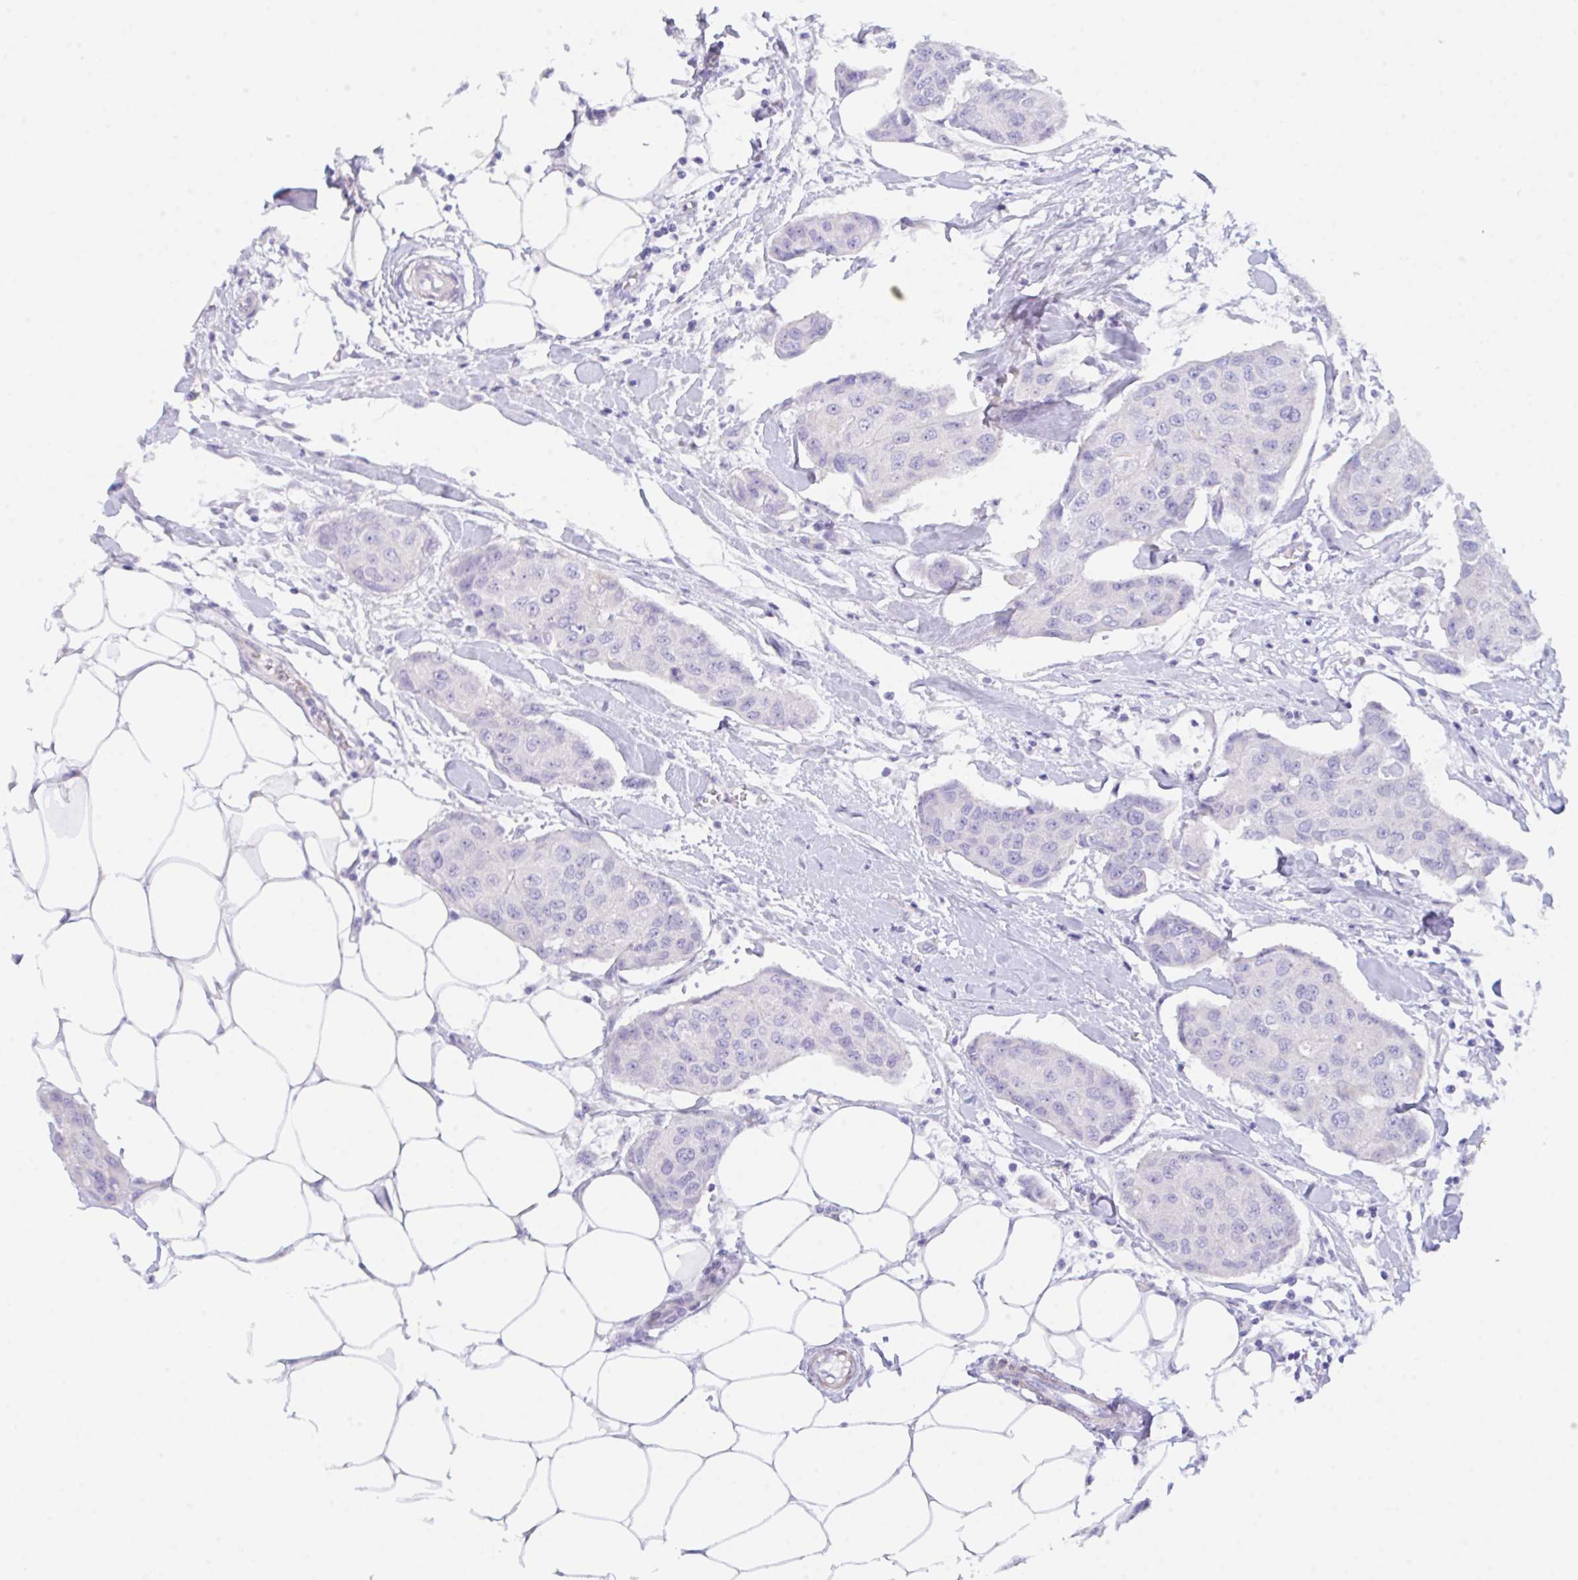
{"staining": {"intensity": "negative", "quantity": "none", "location": "none"}, "tissue": "breast cancer", "cell_type": "Tumor cells", "image_type": "cancer", "snomed": [{"axis": "morphology", "description": "Duct carcinoma"}, {"axis": "topography", "description": "Breast"}, {"axis": "topography", "description": "Lymph node"}], "caption": "DAB immunohistochemical staining of human invasive ductal carcinoma (breast) shows no significant staining in tumor cells.", "gene": "CEP170B", "patient": {"sex": "female", "age": 80}}